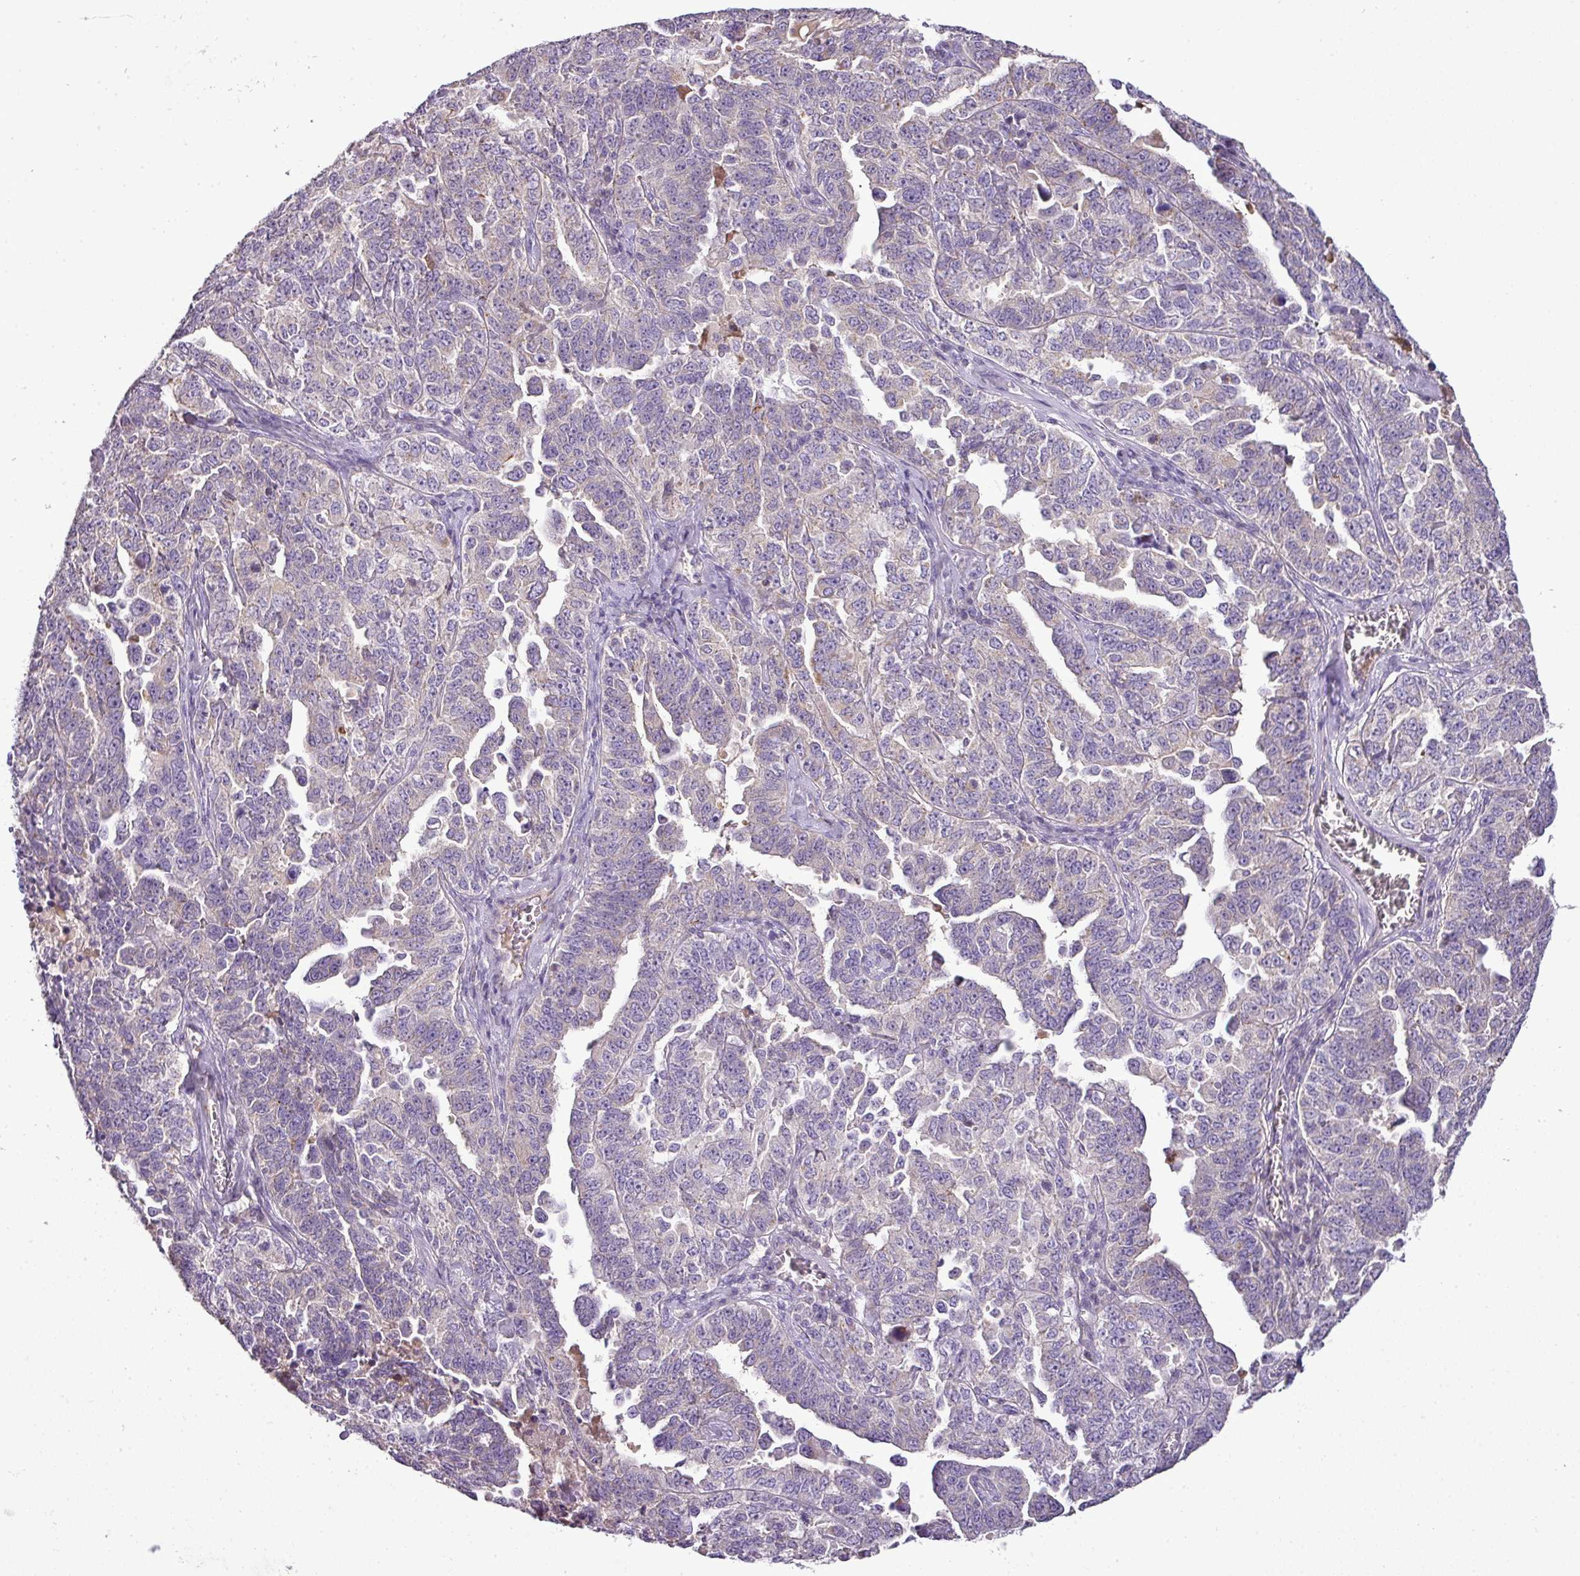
{"staining": {"intensity": "negative", "quantity": "none", "location": "none"}, "tissue": "ovarian cancer", "cell_type": "Tumor cells", "image_type": "cancer", "snomed": [{"axis": "morphology", "description": "Carcinoma, endometroid"}, {"axis": "topography", "description": "Ovary"}], "caption": "Tumor cells show no significant protein staining in ovarian cancer.", "gene": "BRINP2", "patient": {"sex": "female", "age": 62}}